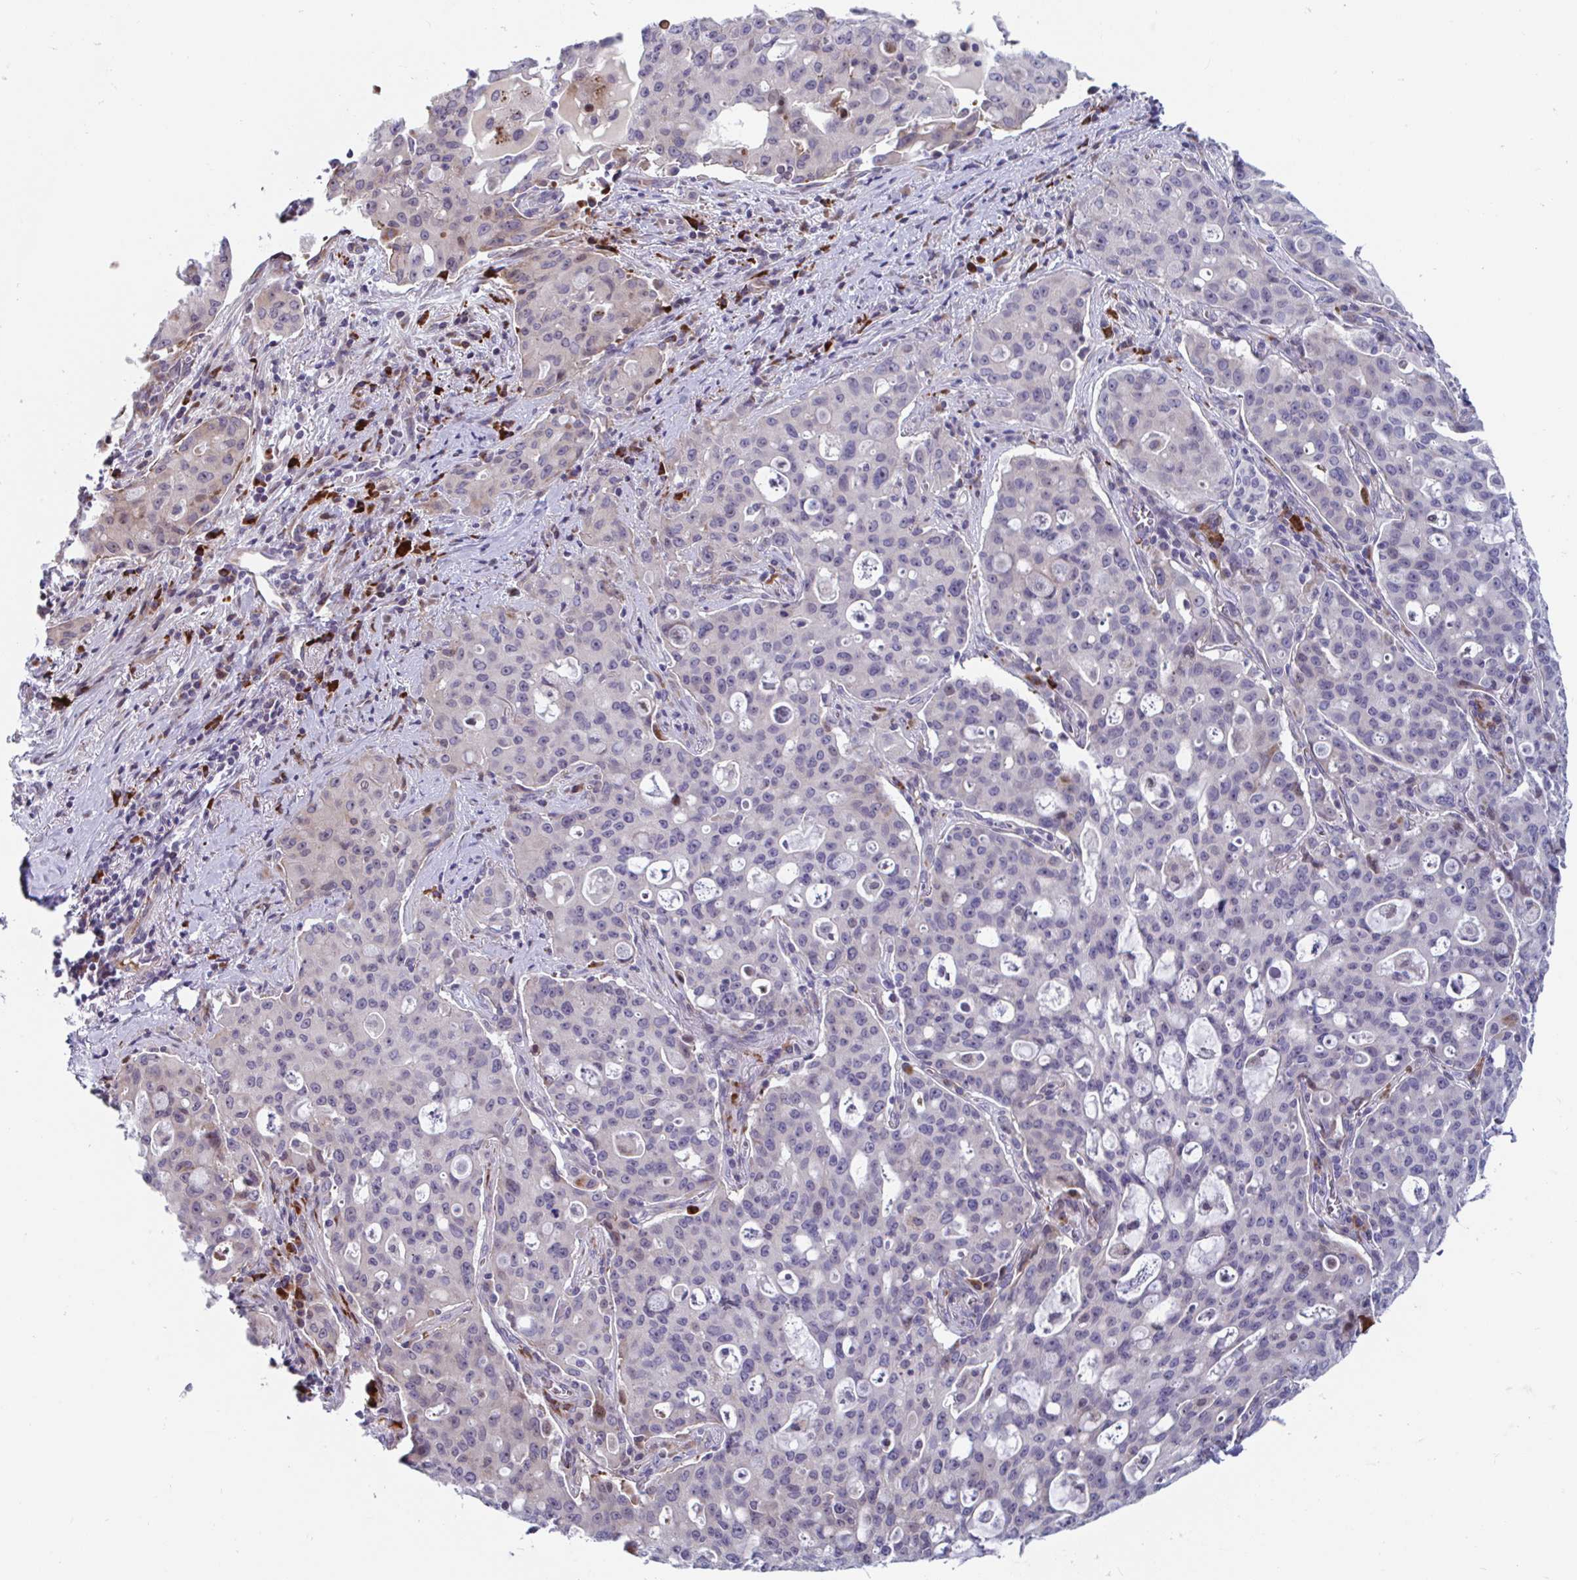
{"staining": {"intensity": "weak", "quantity": "25%-75%", "location": "cytoplasmic/membranous"}, "tissue": "lung cancer", "cell_type": "Tumor cells", "image_type": "cancer", "snomed": [{"axis": "morphology", "description": "Adenocarcinoma, NOS"}, {"axis": "topography", "description": "Lung"}], "caption": "Protein expression analysis of adenocarcinoma (lung) exhibits weak cytoplasmic/membranous expression in about 25%-75% of tumor cells. Nuclei are stained in blue.", "gene": "DUXA", "patient": {"sex": "female", "age": 44}}